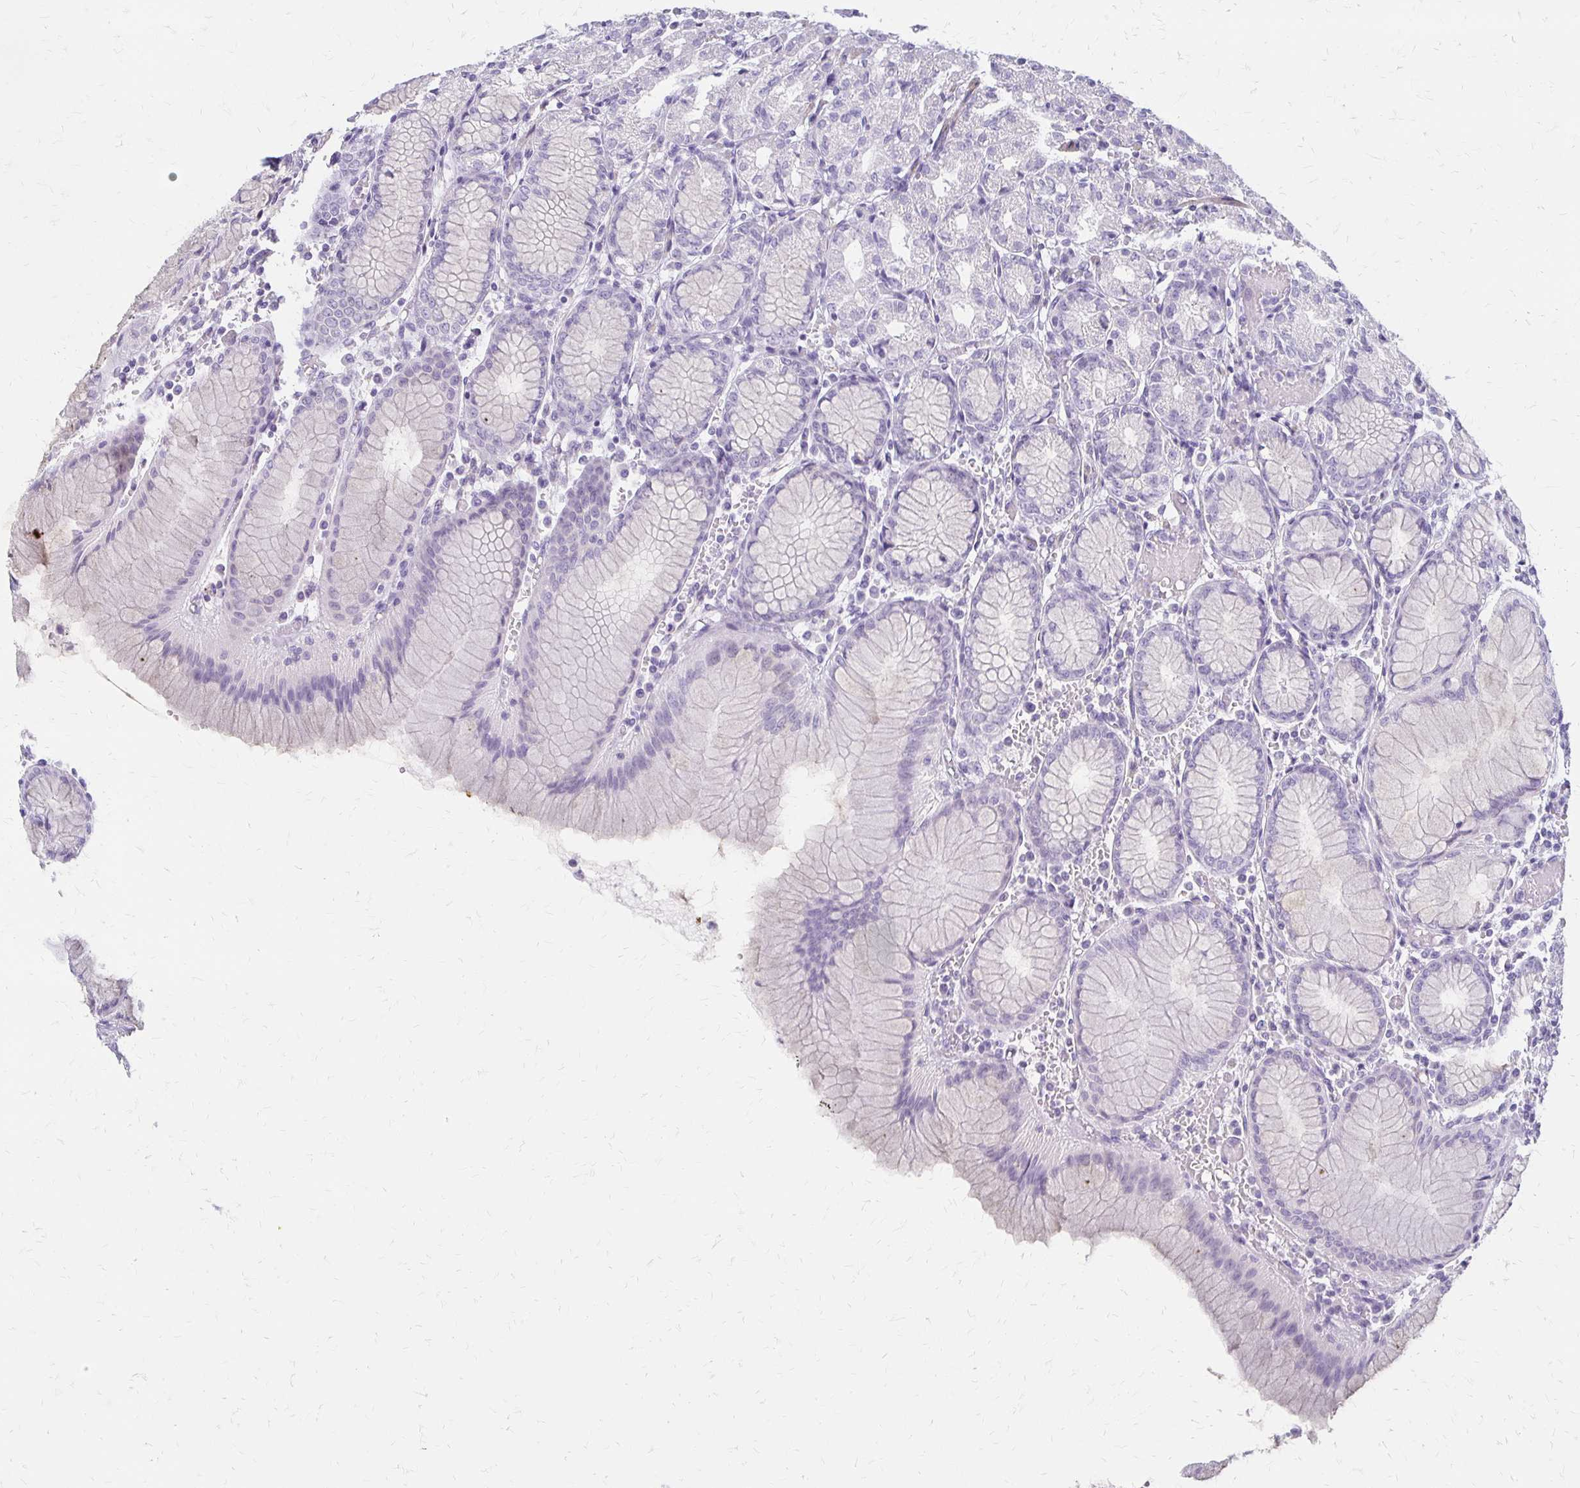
{"staining": {"intensity": "negative", "quantity": "none", "location": "none"}, "tissue": "stomach", "cell_type": "Glandular cells", "image_type": "normal", "snomed": [{"axis": "morphology", "description": "Normal tissue, NOS"}, {"axis": "topography", "description": "Stomach"}], "caption": "Stomach was stained to show a protein in brown. There is no significant staining in glandular cells. The staining was performed using DAB (3,3'-diaminobenzidine) to visualize the protein expression in brown, while the nuclei were stained in blue with hematoxylin (Magnification: 20x).", "gene": "IVL", "patient": {"sex": "female", "age": 57}}